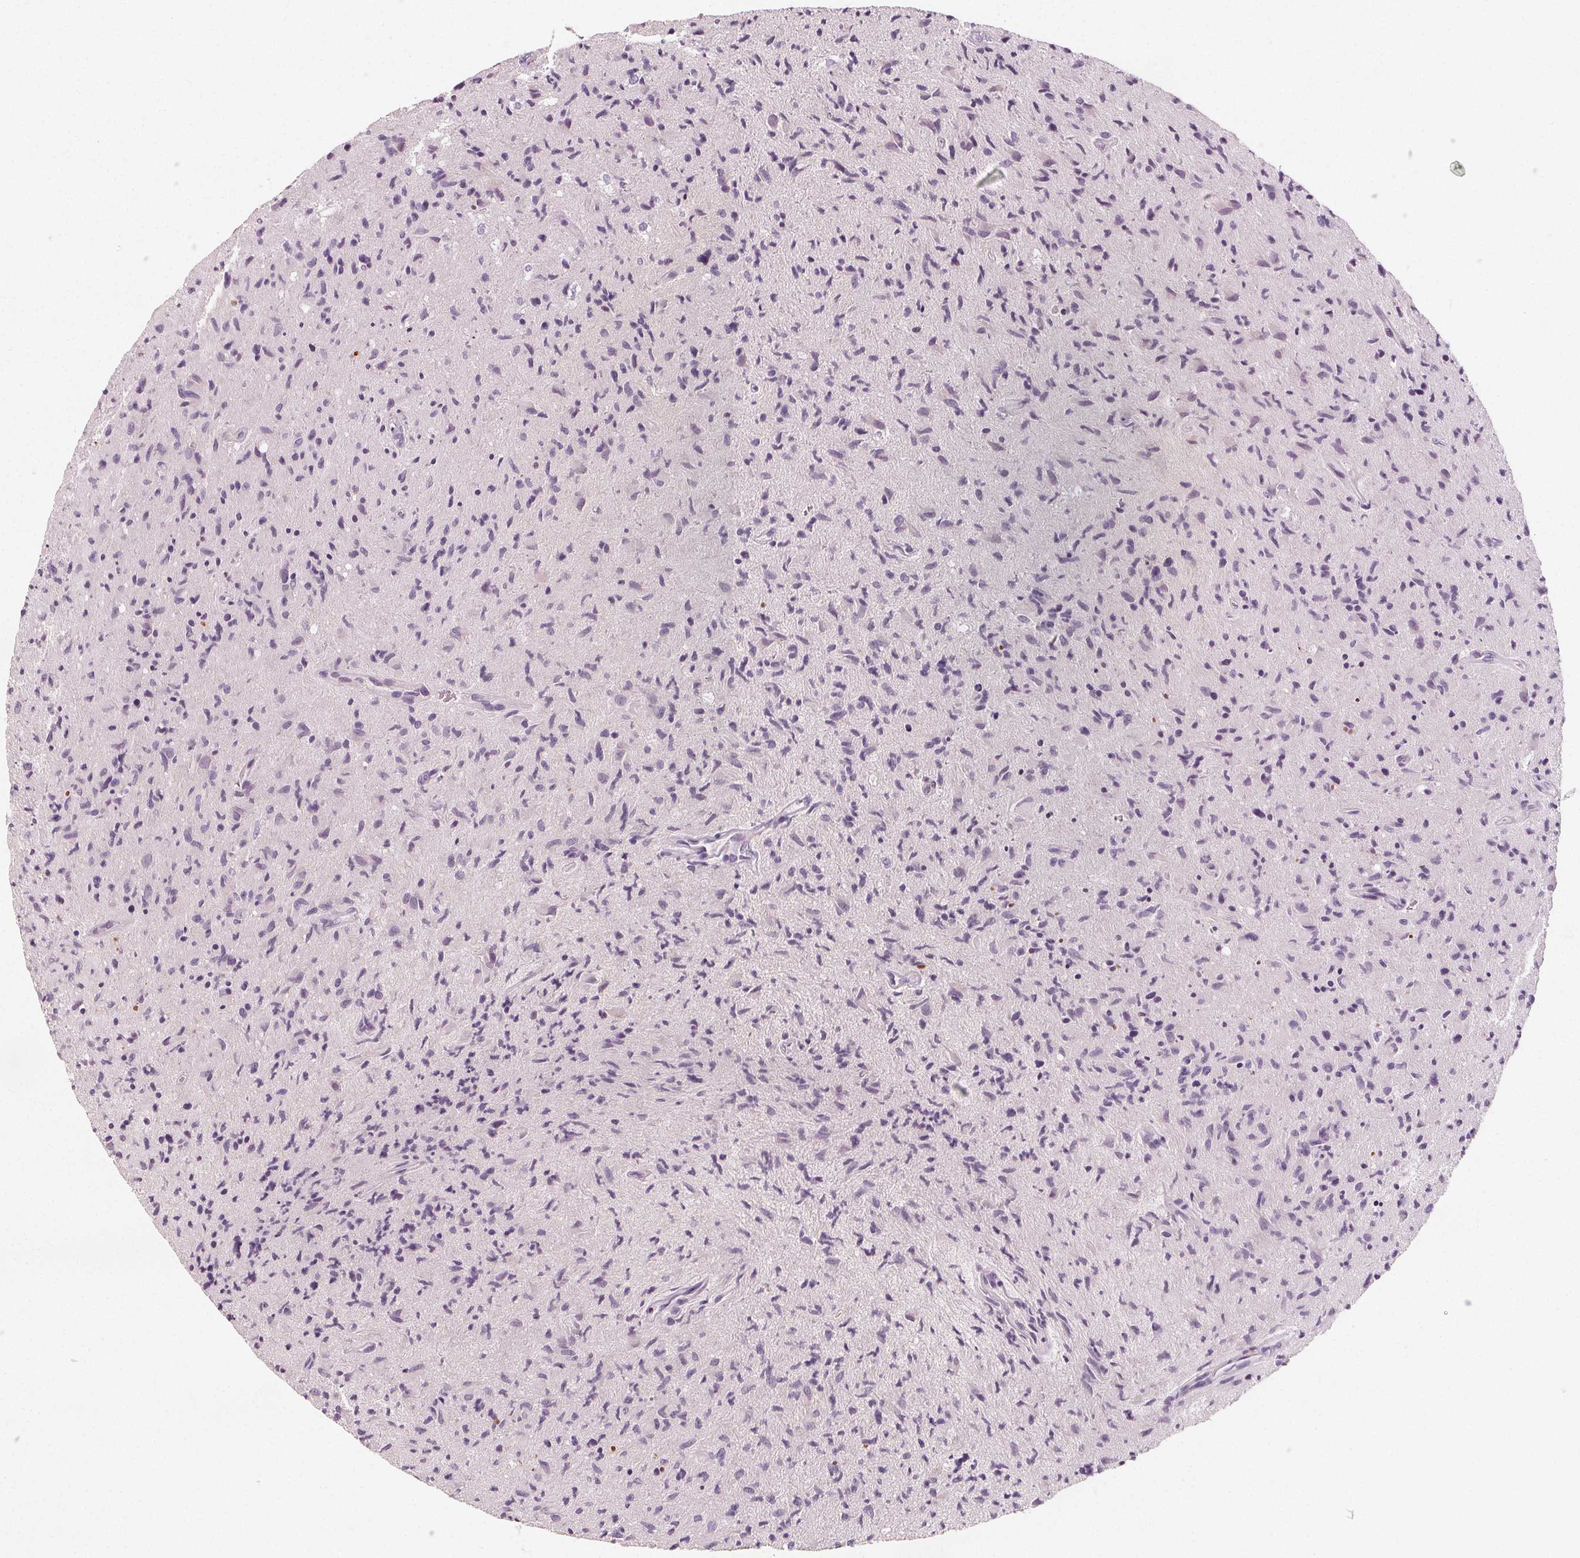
{"staining": {"intensity": "negative", "quantity": "none", "location": "none"}, "tissue": "glioma", "cell_type": "Tumor cells", "image_type": "cancer", "snomed": [{"axis": "morphology", "description": "Glioma, malignant, High grade"}, {"axis": "topography", "description": "Brain"}], "caption": "Malignant high-grade glioma stained for a protein using immunohistochemistry (IHC) reveals no positivity tumor cells.", "gene": "SLC5A12", "patient": {"sex": "male", "age": 54}}